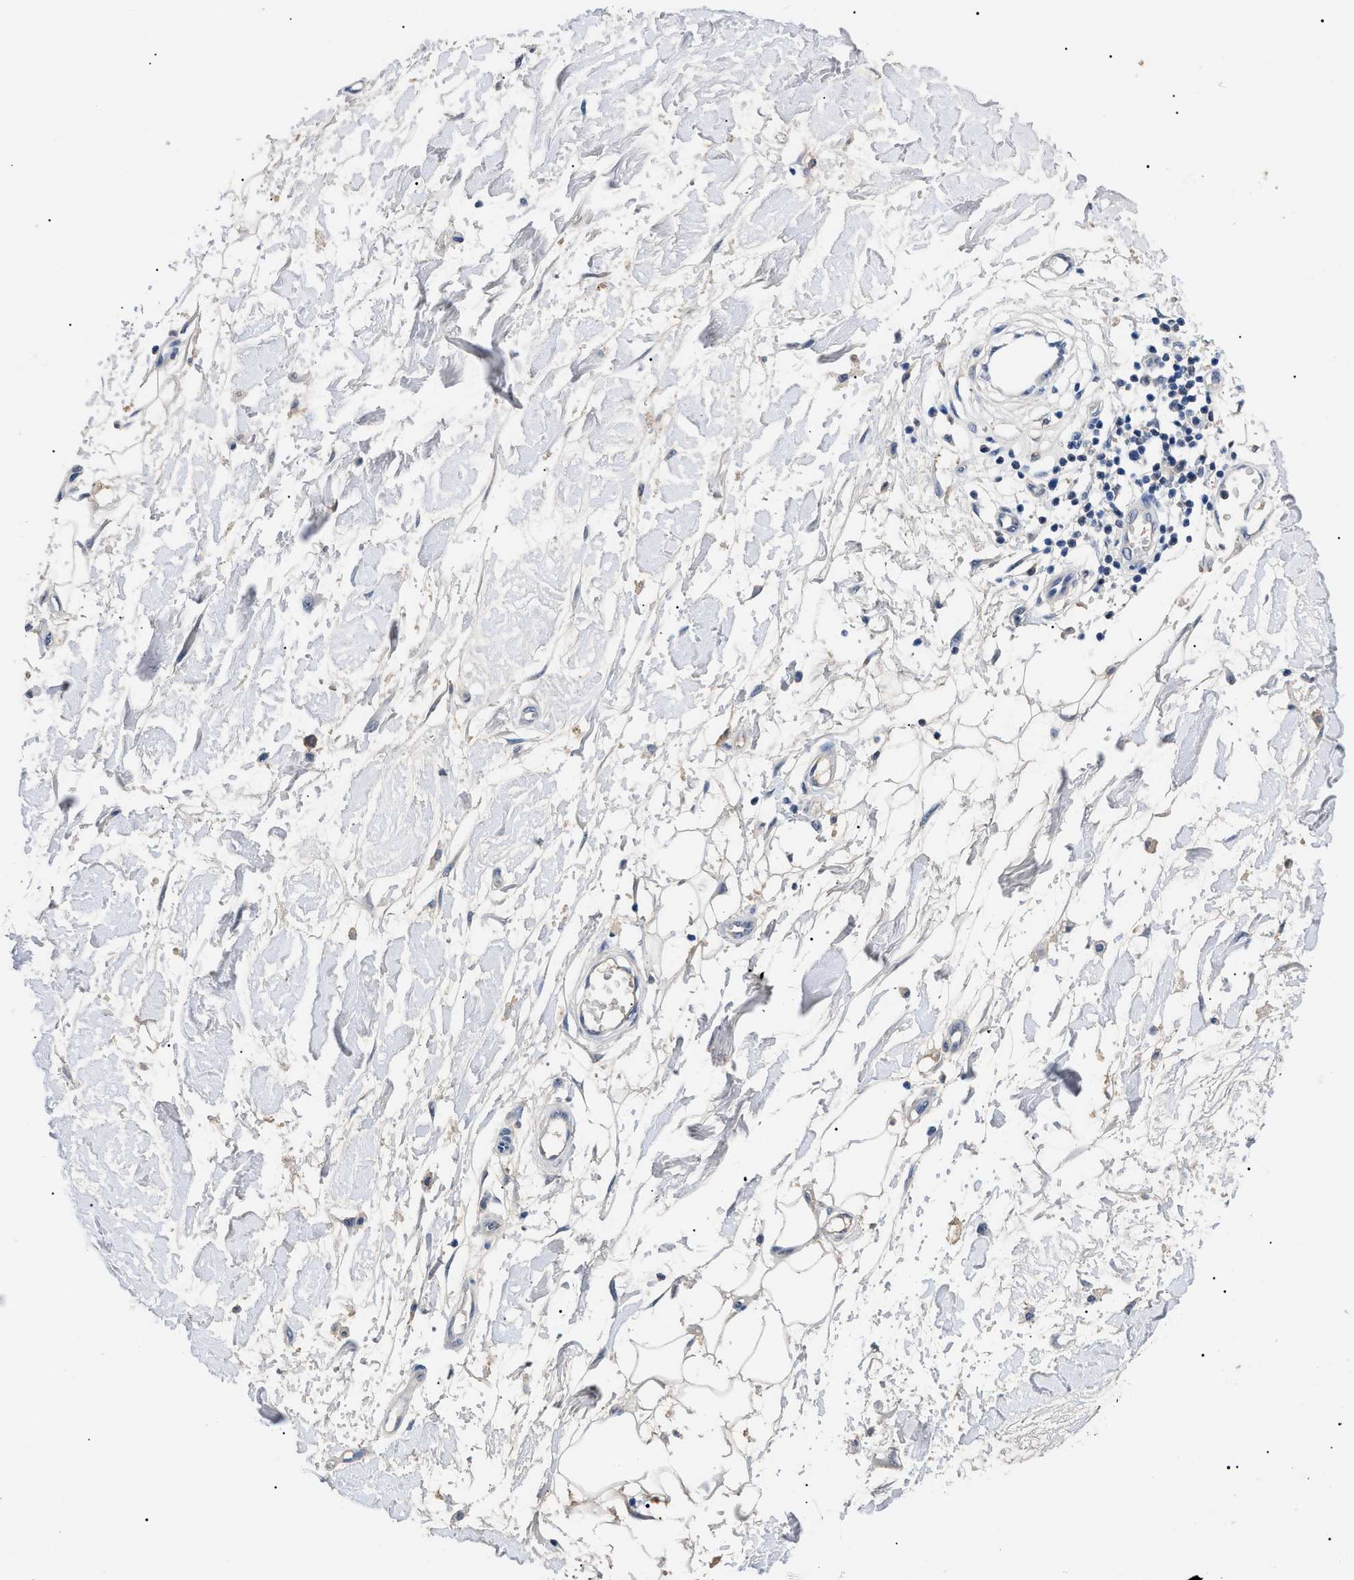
{"staining": {"intensity": "negative", "quantity": "none", "location": "none"}, "tissue": "adipose tissue", "cell_type": "Adipocytes", "image_type": "normal", "snomed": [{"axis": "morphology", "description": "Normal tissue, NOS"}, {"axis": "morphology", "description": "Squamous cell carcinoma, NOS"}, {"axis": "topography", "description": "Skin"}, {"axis": "topography", "description": "Peripheral nerve tissue"}], "caption": "The IHC image has no significant expression in adipocytes of adipose tissue.", "gene": "PRRT2", "patient": {"sex": "male", "age": 83}}